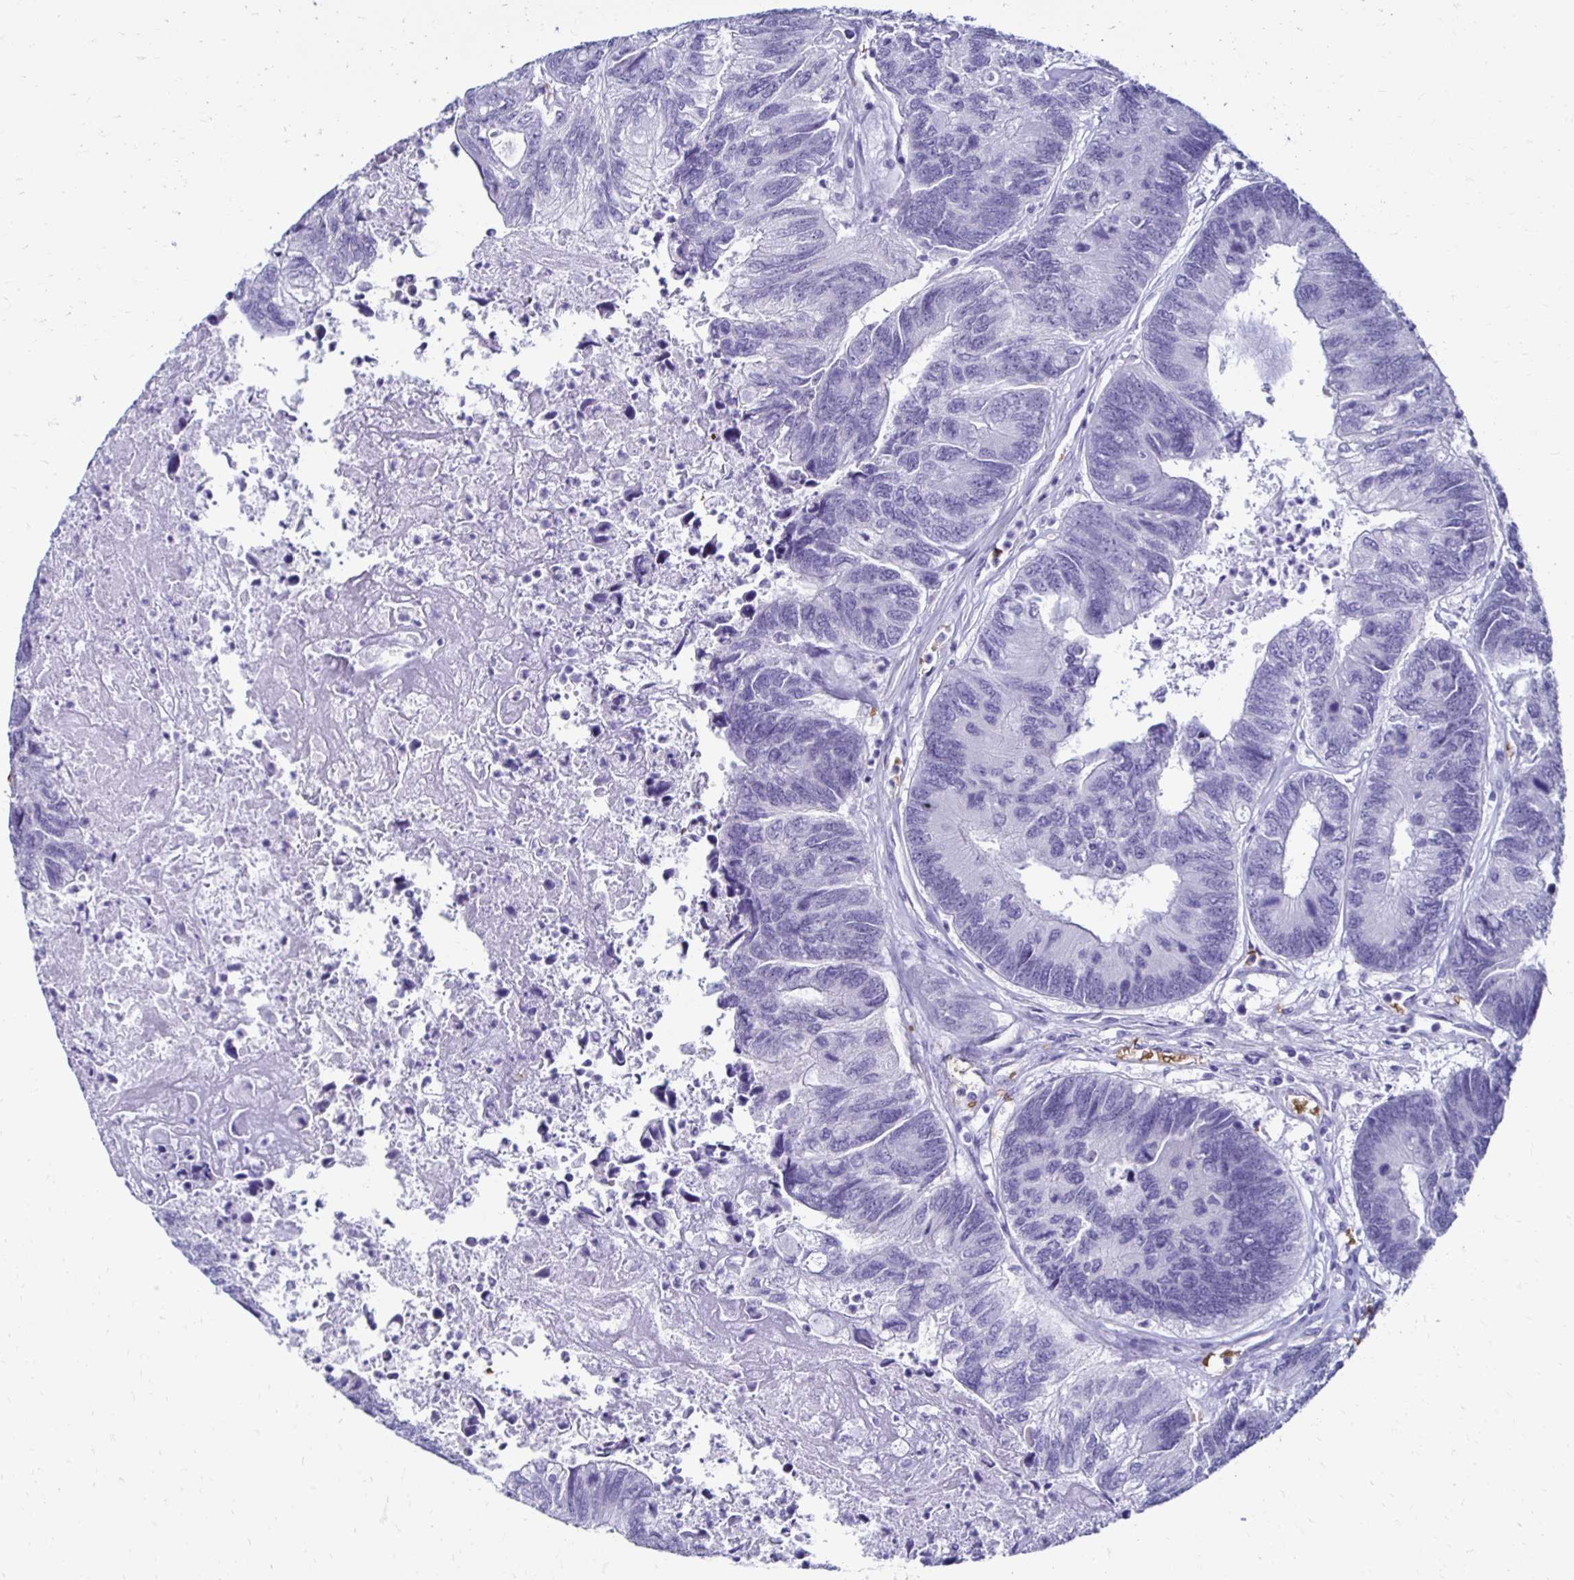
{"staining": {"intensity": "negative", "quantity": "none", "location": "none"}, "tissue": "colorectal cancer", "cell_type": "Tumor cells", "image_type": "cancer", "snomed": [{"axis": "morphology", "description": "Adenocarcinoma, NOS"}, {"axis": "topography", "description": "Colon"}], "caption": "This photomicrograph is of colorectal adenocarcinoma stained with immunohistochemistry to label a protein in brown with the nuclei are counter-stained blue. There is no staining in tumor cells.", "gene": "RHBDL3", "patient": {"sex": "female", "age": 67}}